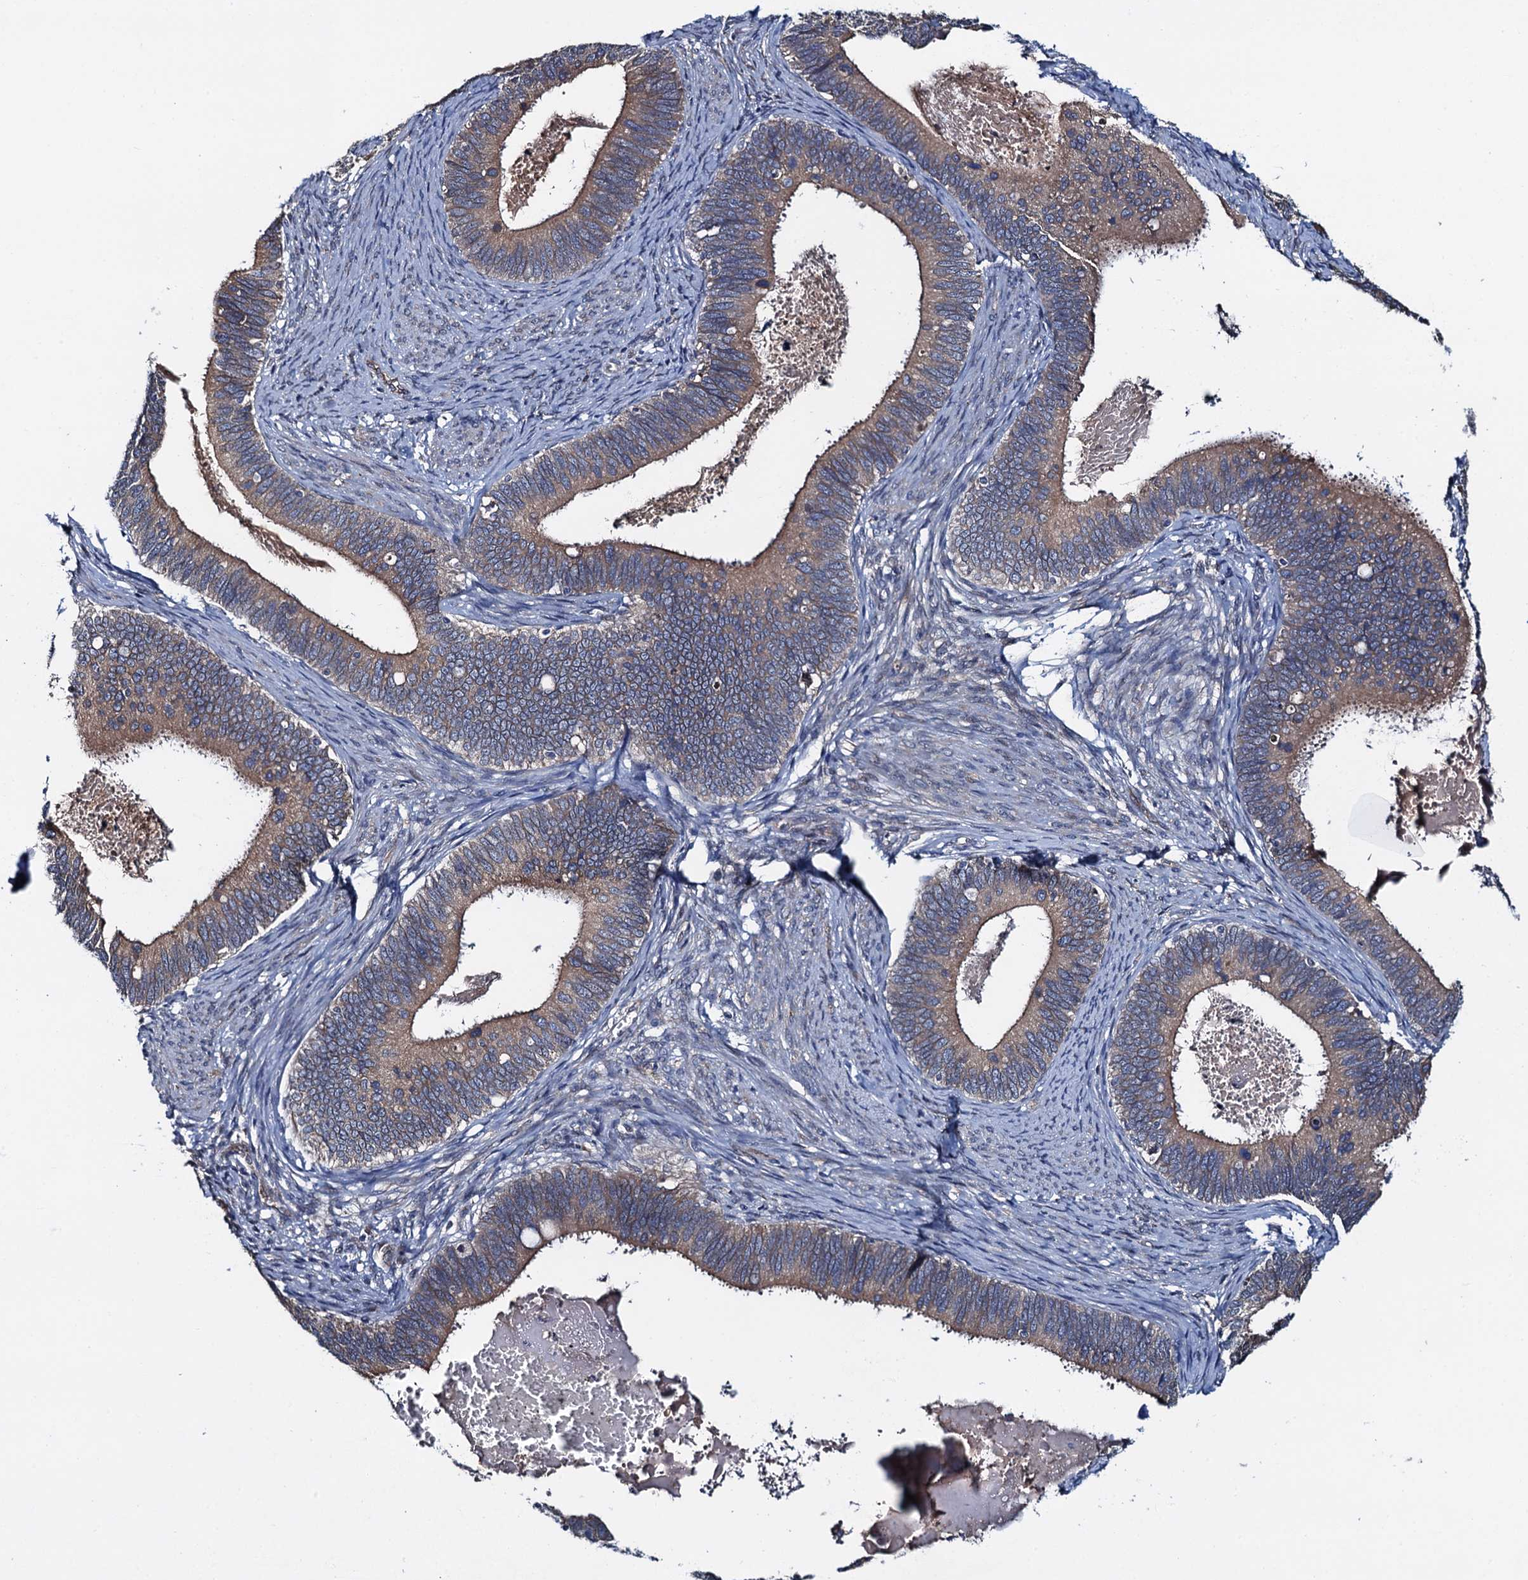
{"staining": {"intensity": "moderate", "quantity": ">75%", "location": "cytoplasmic/membranous"}, "tissue": "cervical cancer", "cell_type": "Tumor cells", "image_type": "cancer", "snomed": [{"axis": "morphology", "description": "Adenocarcinoma, NOS"}, {"axis": "topography", "description": "Cervix"}], "caption": "A brown stain highlights moderate cytoplasmic/membranous positivity of a protein in human adenocarcinoma (cervical) tumor cells.", "gene": "EVX2", "patient": {"sex": "female", "age": 42}}